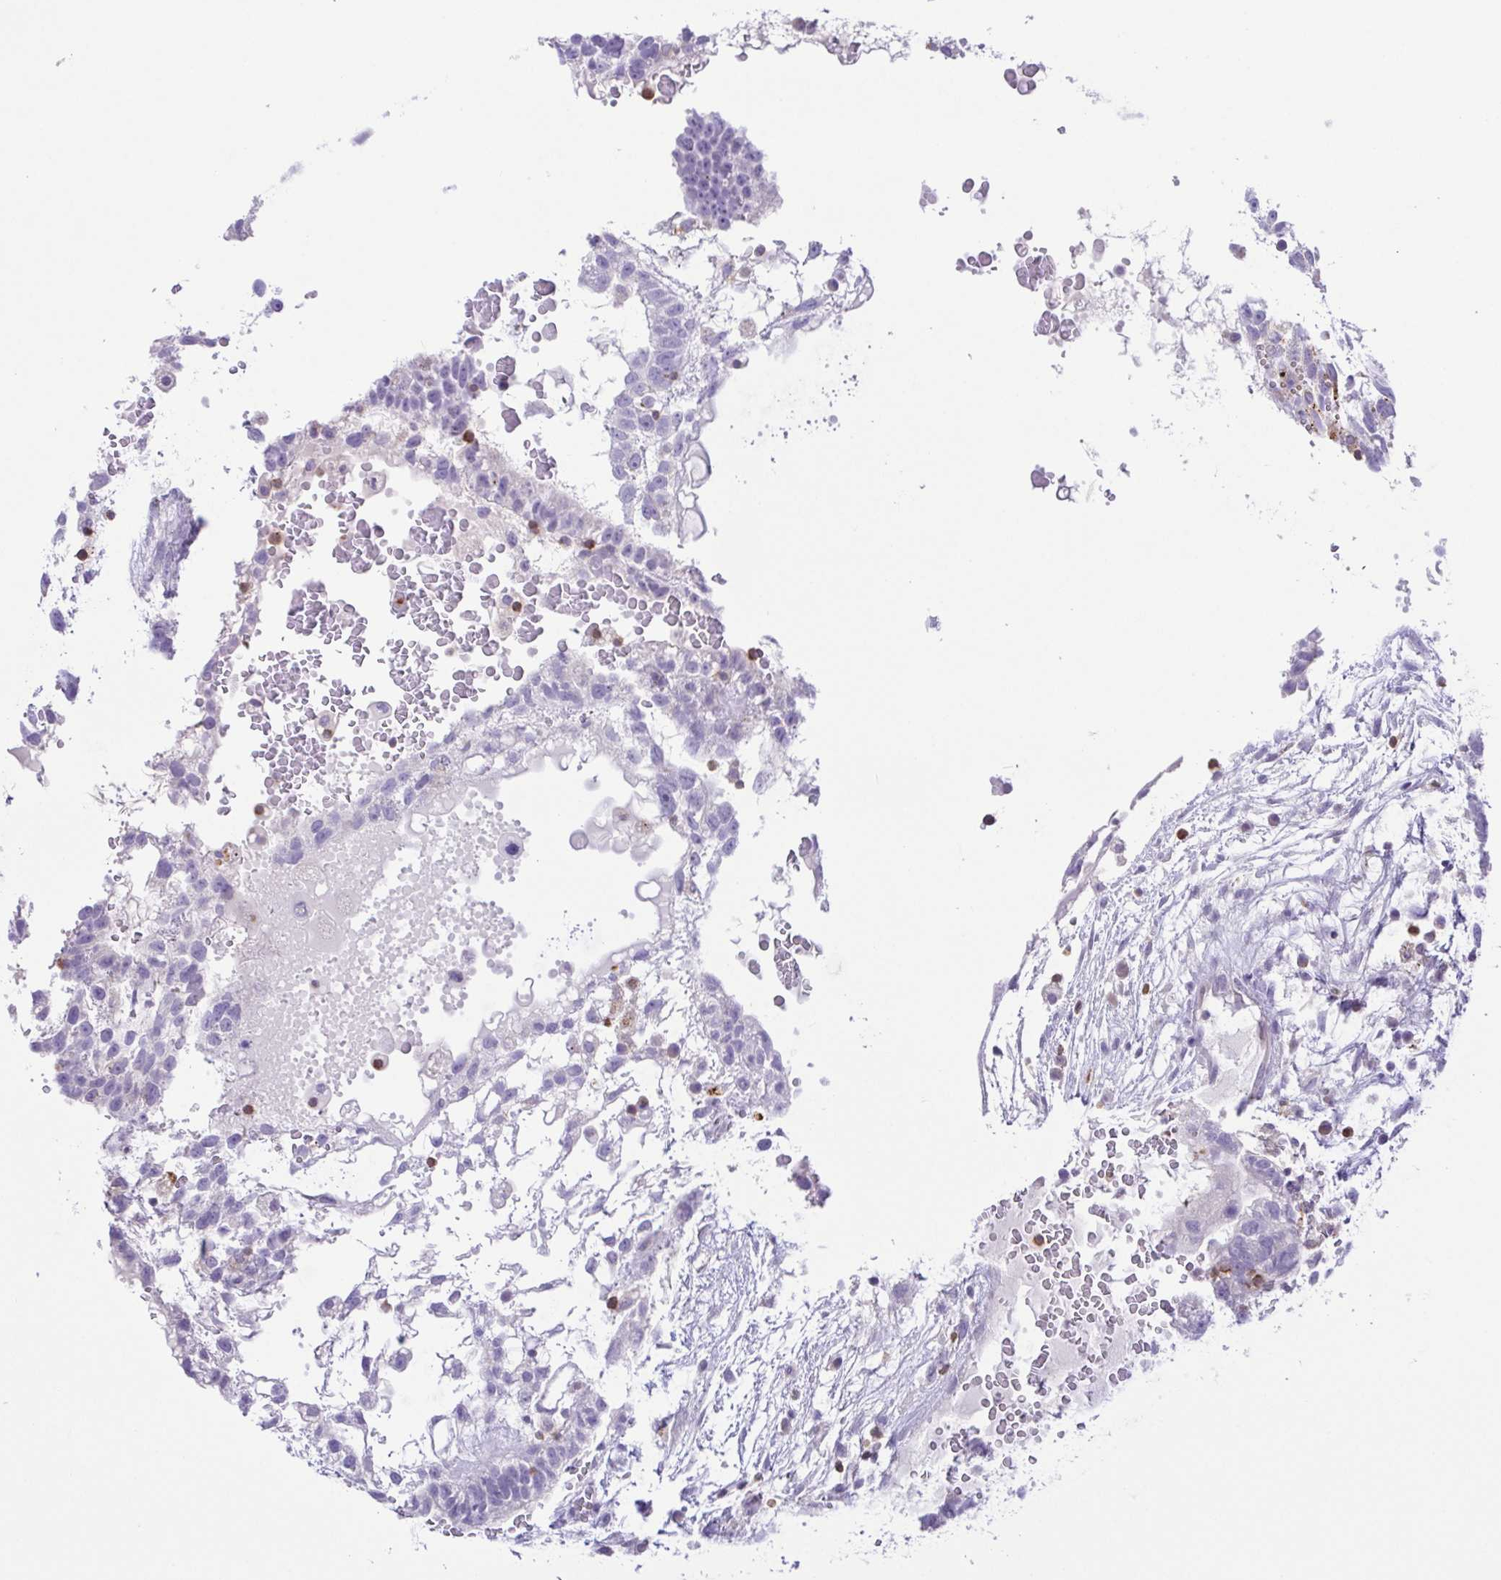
{"staining": {"intensity": "negative", "quantity": "none", "location": "none"}, "tissue": "testis cancer", "cell_type": "Tumor cells", "image_type": "cancer", "snomed": [{"axis": "morphology", "description": "Normal tissue, NOS"}, {"axis": "morphology", "description": "Carcinoma, Embryonal, NOS"}, {"axis": "topography", "description": "Testis"}], "caption": "IHC of human testis embryonal carcinoma reveals no expression in tumor cells. The staining is performed using DAB (3,3'-diaminobenzidine) brown chromogen with nuclei counter-stained in using hematoxylin.", "gene": "PGLYRP1", "patient": {"sex": "male", "age": 32}}